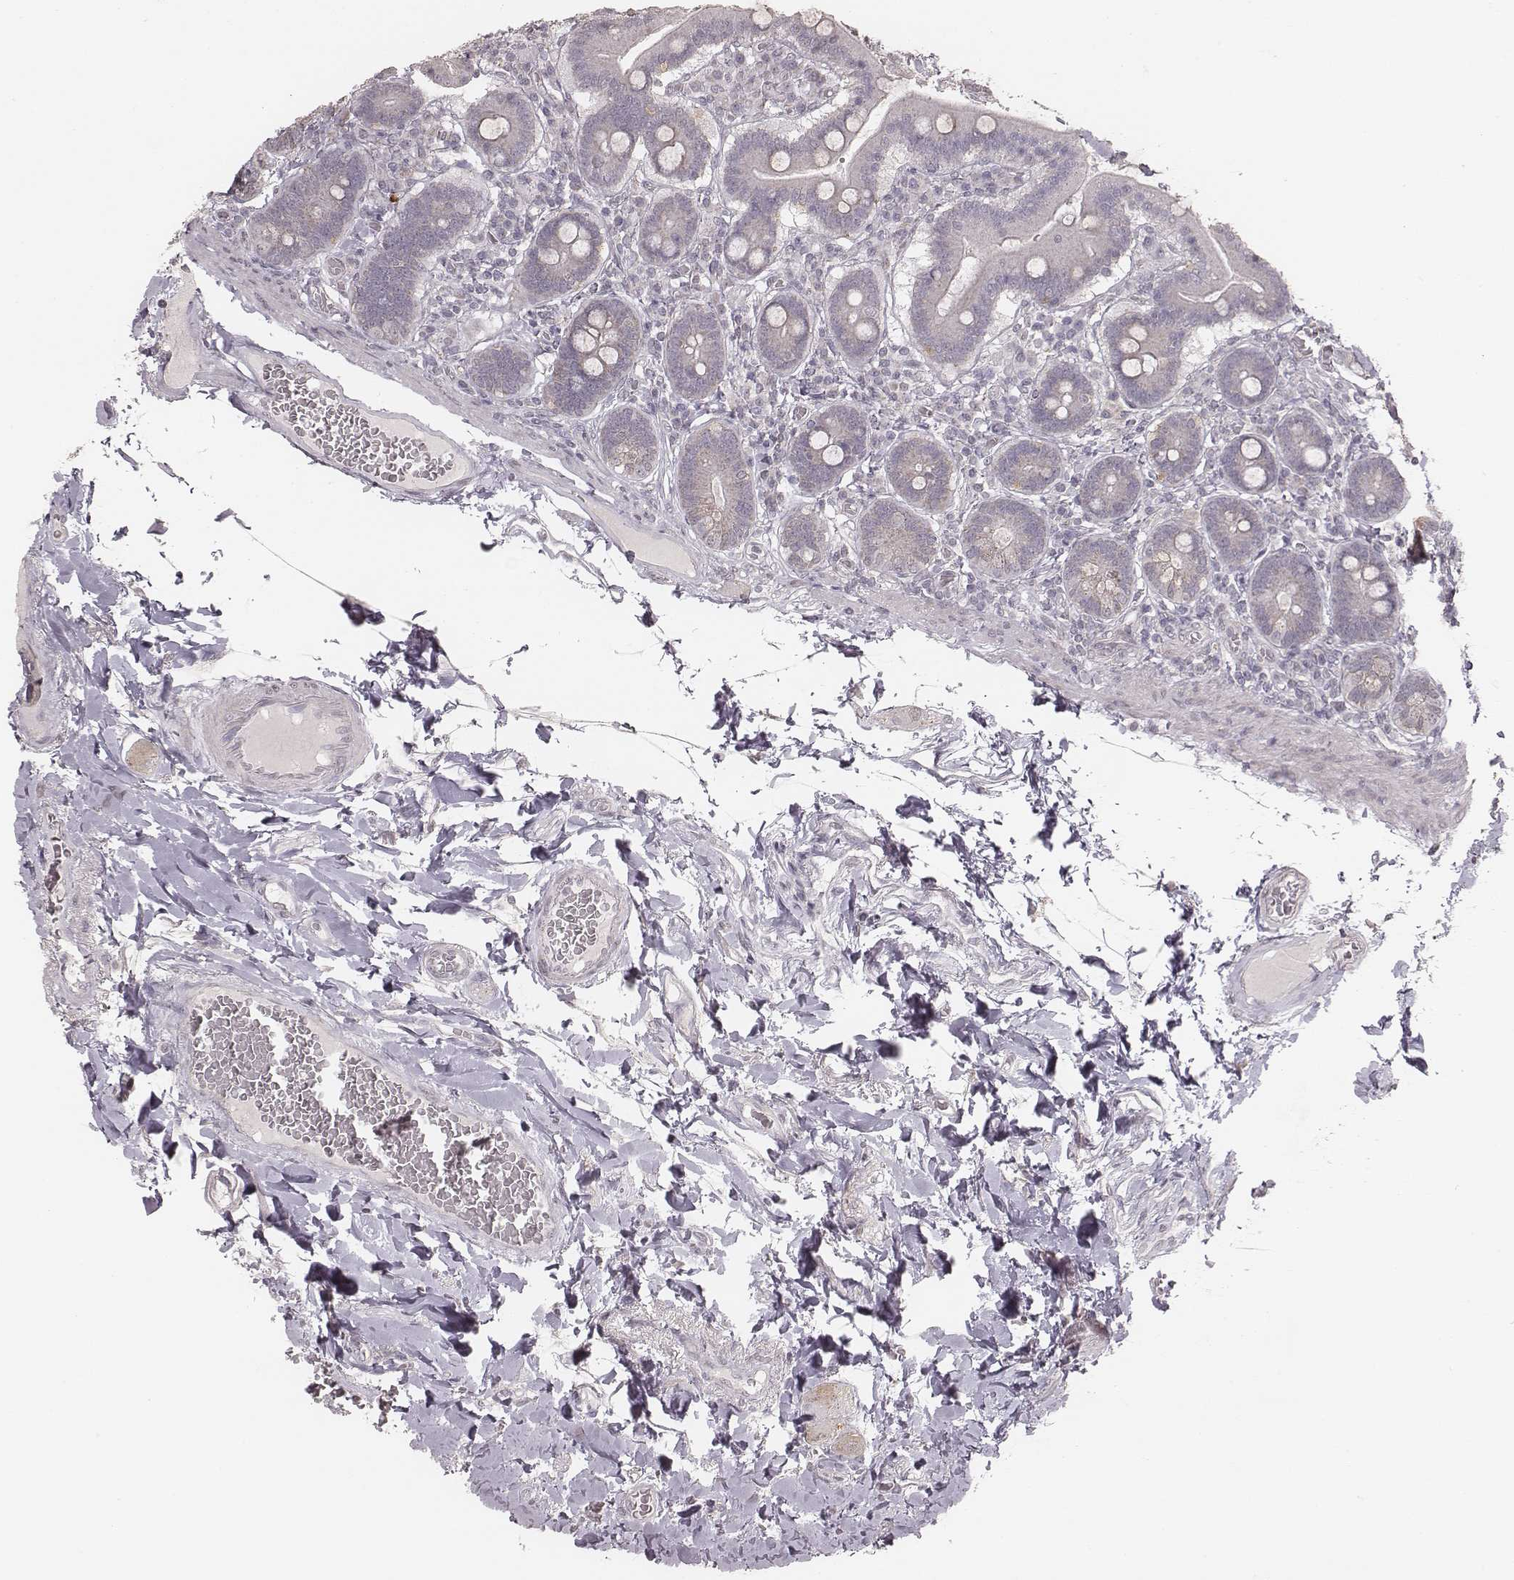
{"staining": {"intensity": "negative", "quantity": "none", "location": "none"}, "tissue": "duodenum", "cell_type": "Glandular cells", "image_type": "normal", "snomed": [{"axis": "morphology", "description": "Normal tissue, NOS"}, {"axis": "topography", "description": "Duodenum"}], "caption": "Image shows no protein staining in glandular cells of benign duodenum.", "gene": "SLC7A4", "patient": {"sex": "female", "age": 62}}